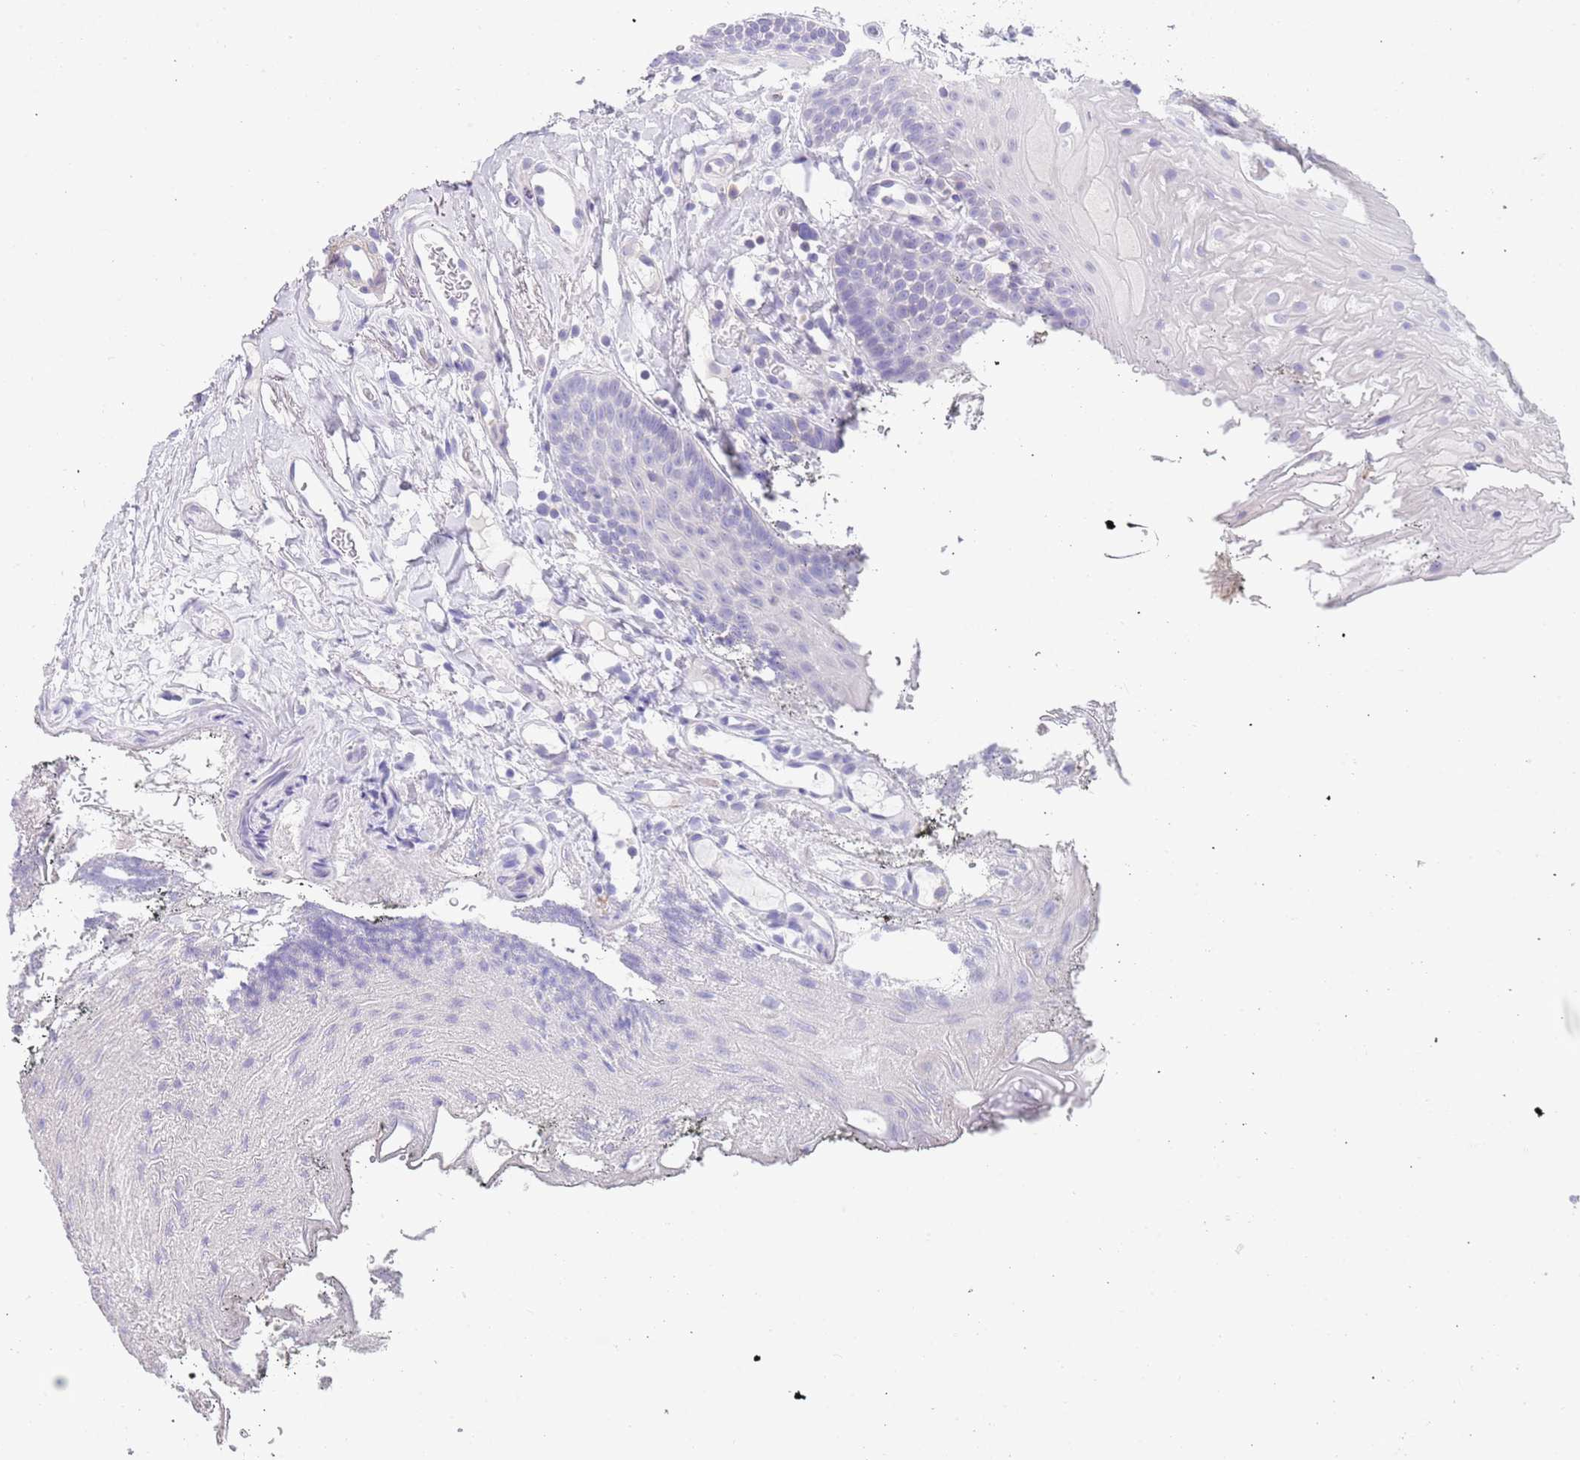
{"staining": {"intensity": "negative", "quantity": "none", "location": "none"}, "tissue": "oral mucosa", "cell_type": "Squamous epithelial cells", "image_type": "normal", "snomed": [{"axis": "morphology", "description": "Normal tissue, NOS"}, {"axis": "topography", "description": "Oral tissue"}], "caption": "Immunohistochemistry micrograph of unremarkable oral mucosa stained for a protein (brown), which shows no staining in squamous epithelial cells.", "gene": "CPXM2", "patient": {"sex": "female", "age": 80}}